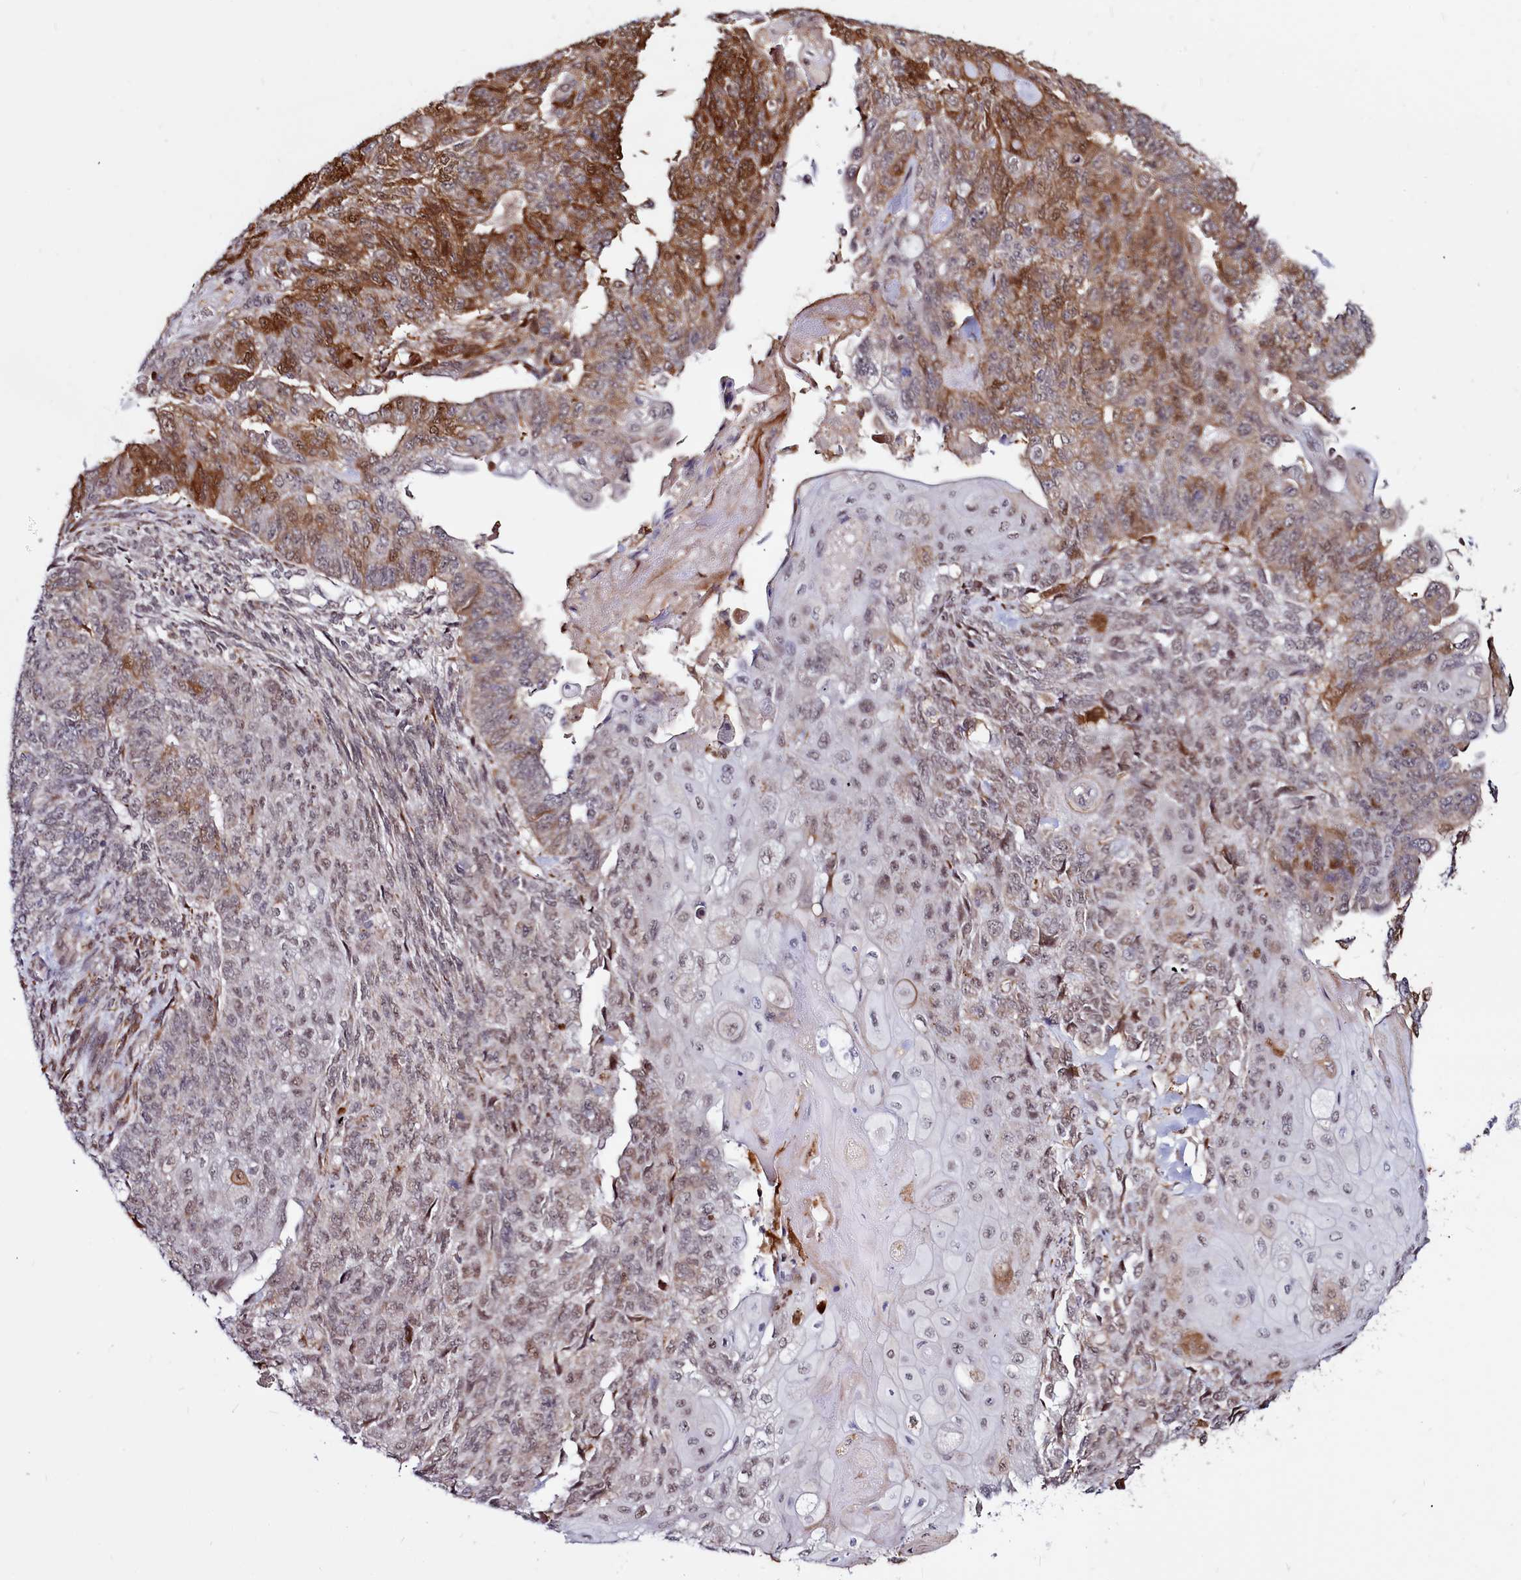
{"staining": {"intensity": "strong", "quantity": "25%-75%", "location": "cytoplasmic/membranous,nuclear"}, "tissue": "endometrial cancer", "cell_type": "Tumor cells", "image_type": "cancer", "snomed": [{"axis": "morphology", "description": "Adenocarcinoma, NOS"}, {"axis": "topography", "description": "Endometrium"}], "caption": "The histopathology image demonstrates a brown stain indicating the presence of a protein in the cytoplasmic/membranous and nuclear of tumor cells in endometrial cancer (adenocarcinoma). Nuclei are stained in blue.", "gene": "CLK3", "patient": {"sex": "female", "age": 32}}